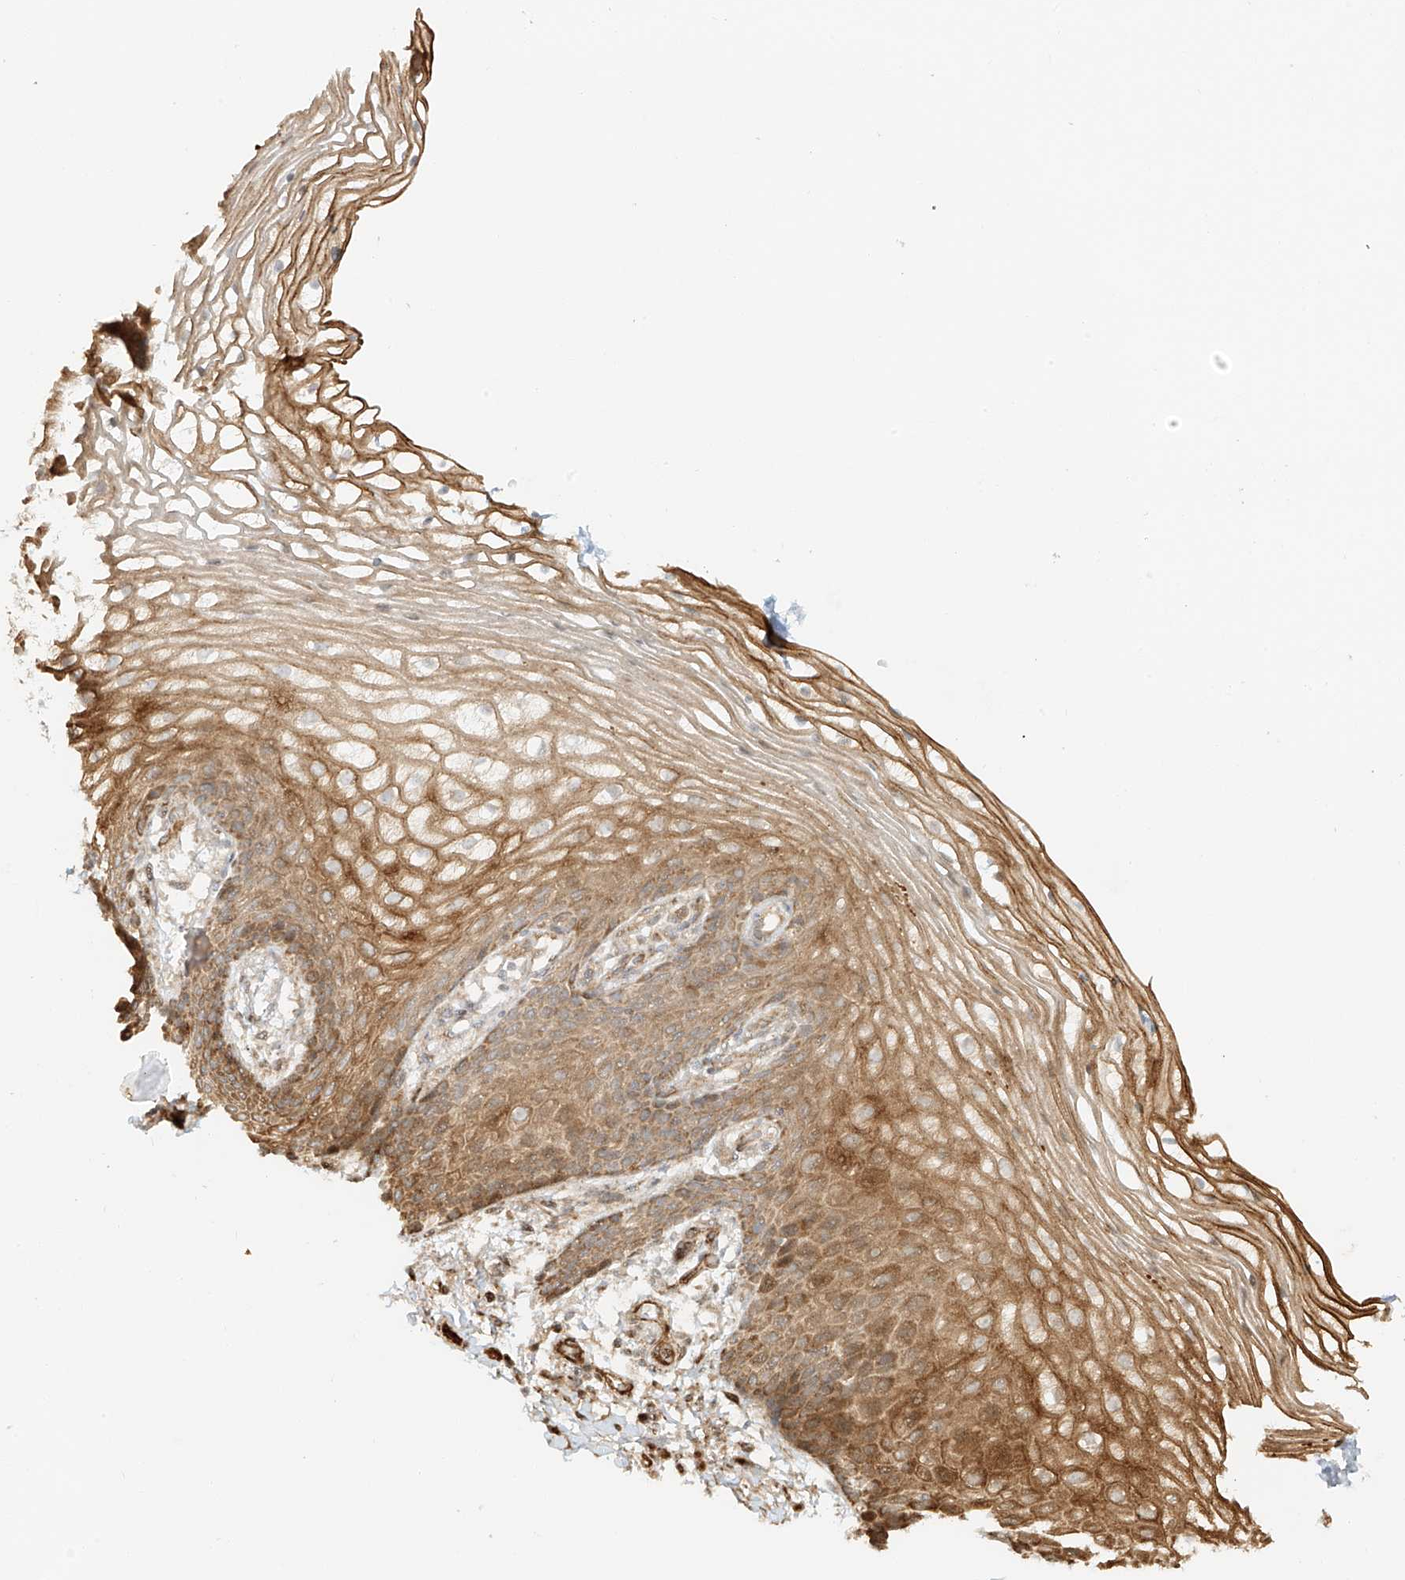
{"staining": {"intensity": "moderate", "quantity": ">75%", "location": "cytoplasmic/membranous"}, "tissue": "vagina", "cell_type": "Squamous epithelial cells", "image_type": "normal", "snomed": [{"axis": "morphology", "description": "Normal tissue, NOS"}, {"axis": "topography", "description": "Vagina"}], "caption": "High-power microscopy captured an immunohistochemistry micrograph of benign vagina, revealing moderate cytoplasmic/membranous staining in approximately >75% of squamous epithelial cells.", "gene": "MIPEP", "patient": {"sex": "female", "age": 60}}